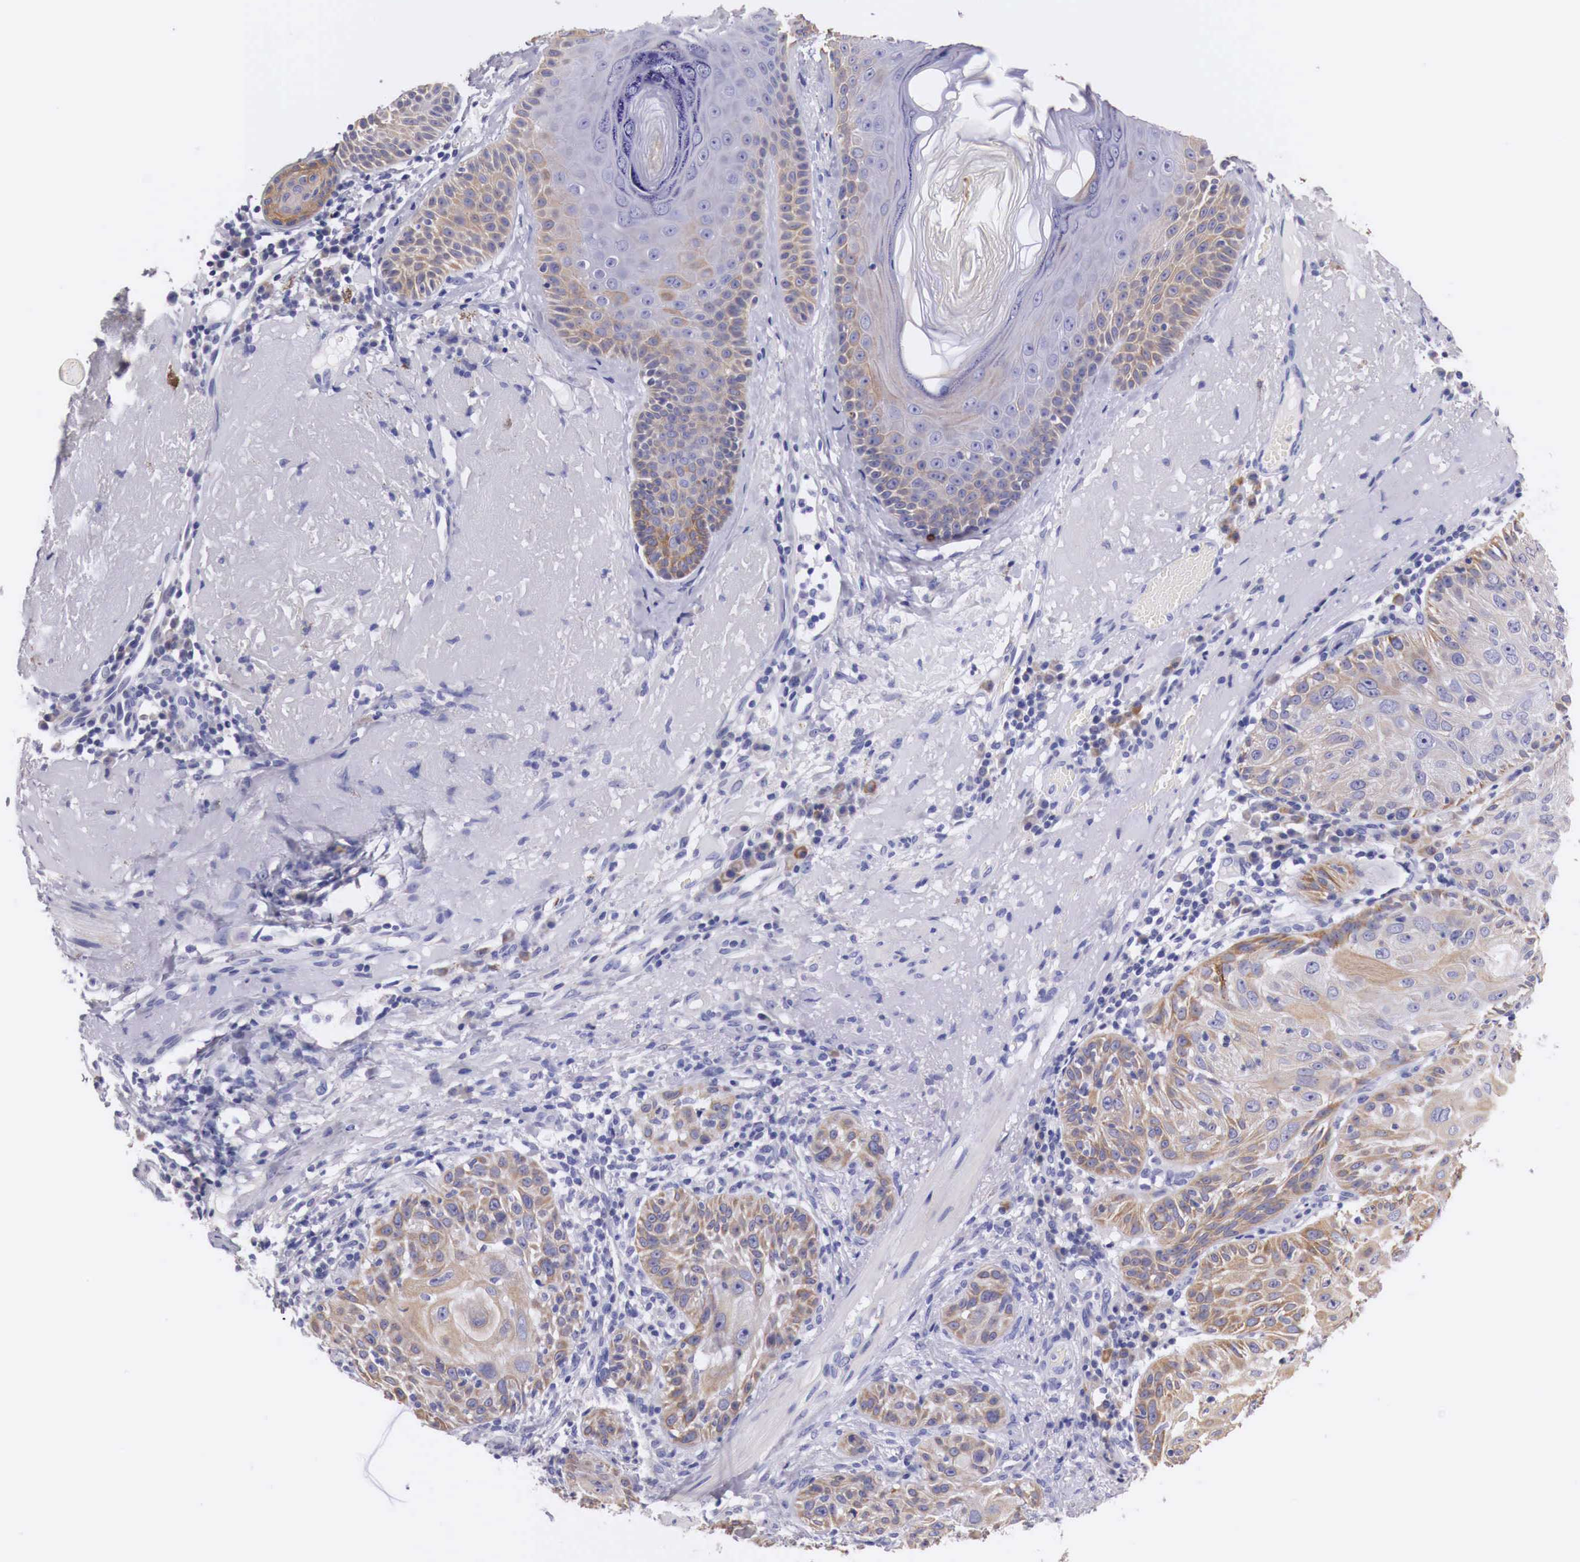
{"staining": {"intensity": "weak", "quantity": "25%-75%", "location": "cytoplasmic/membranous"}, "tissue": "skin cancer", "cell_type": "Tumor cells", "image_type": "cancer", "snomed": [{"axis": "morphology", "description": "Squamous cell carcinoma, NOS"}, {"axis": "topography", "description": "Skin"}], "caption": "IHC of human squamous cell carcinoma (skin) shows low levels of weak cytoplasmic/membranous staining in about 25%-75% of tumor cells. (Brightfield microscopy of DAB IHC at high magnification).", "gene": "NREP", "patient": {"sex": "female", "age": 89}}